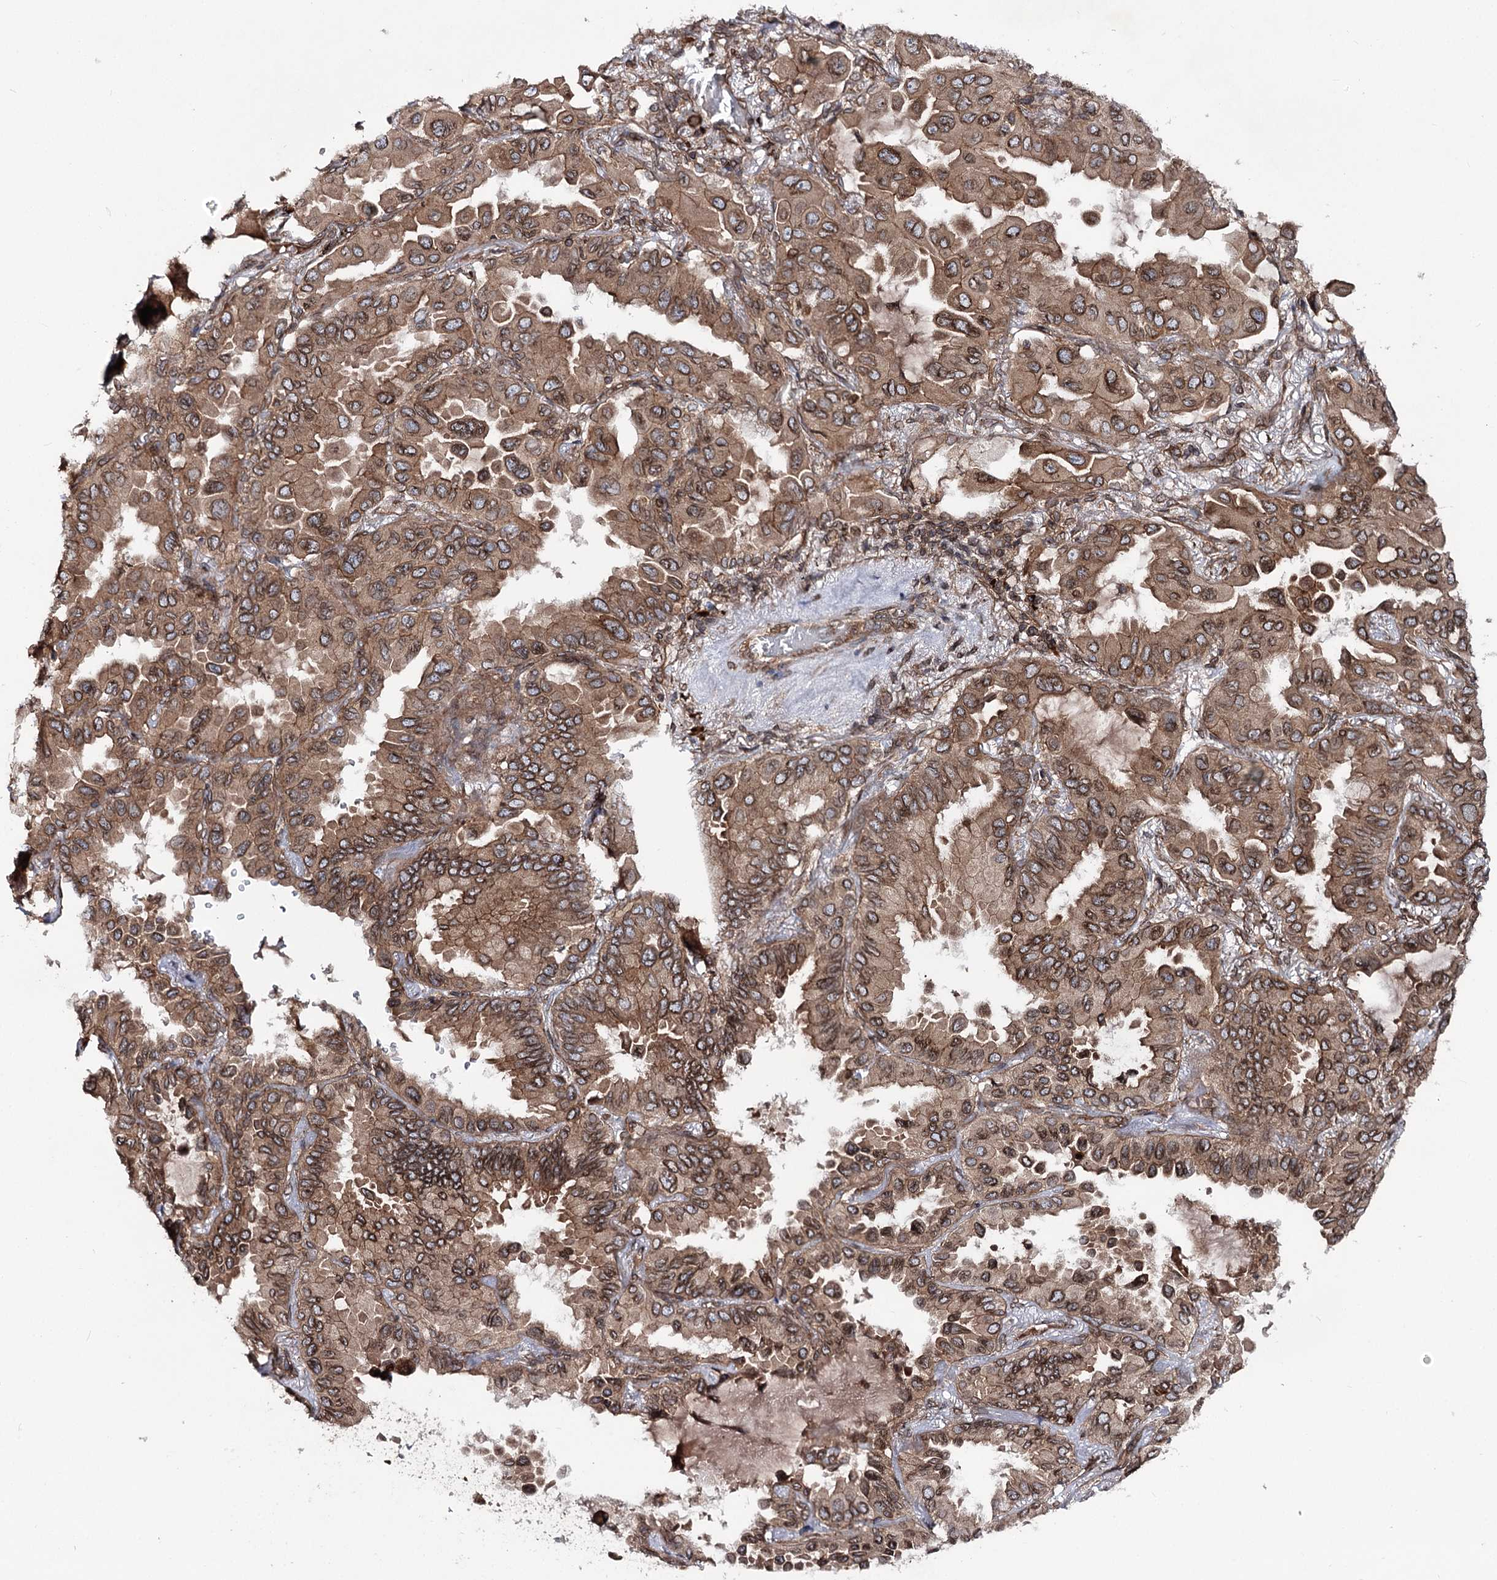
{"staining": {"intensity": "moderate", "quantity": ">75%", "location": "cytoplasmic/membranous,nuclear"}, "tissue": "lung cancer", "cell_type": "Tumor cells", "image_type": "cancer", "snomed": [{"axis": "morphology", "description": "Adenocarcinoma, NOS"}, {"axis": "topography", "description": "Lung"}], "caption": "Immunohistochemical staining of lung adenocarcinoma exhibits medium levels of moderate cytoplasmic/membranous and nuclear protein positivity in approximately >75% of tumor cells.", "gene": "FGFR1OP2", "patient": {"sex": "male", "age": 64}}